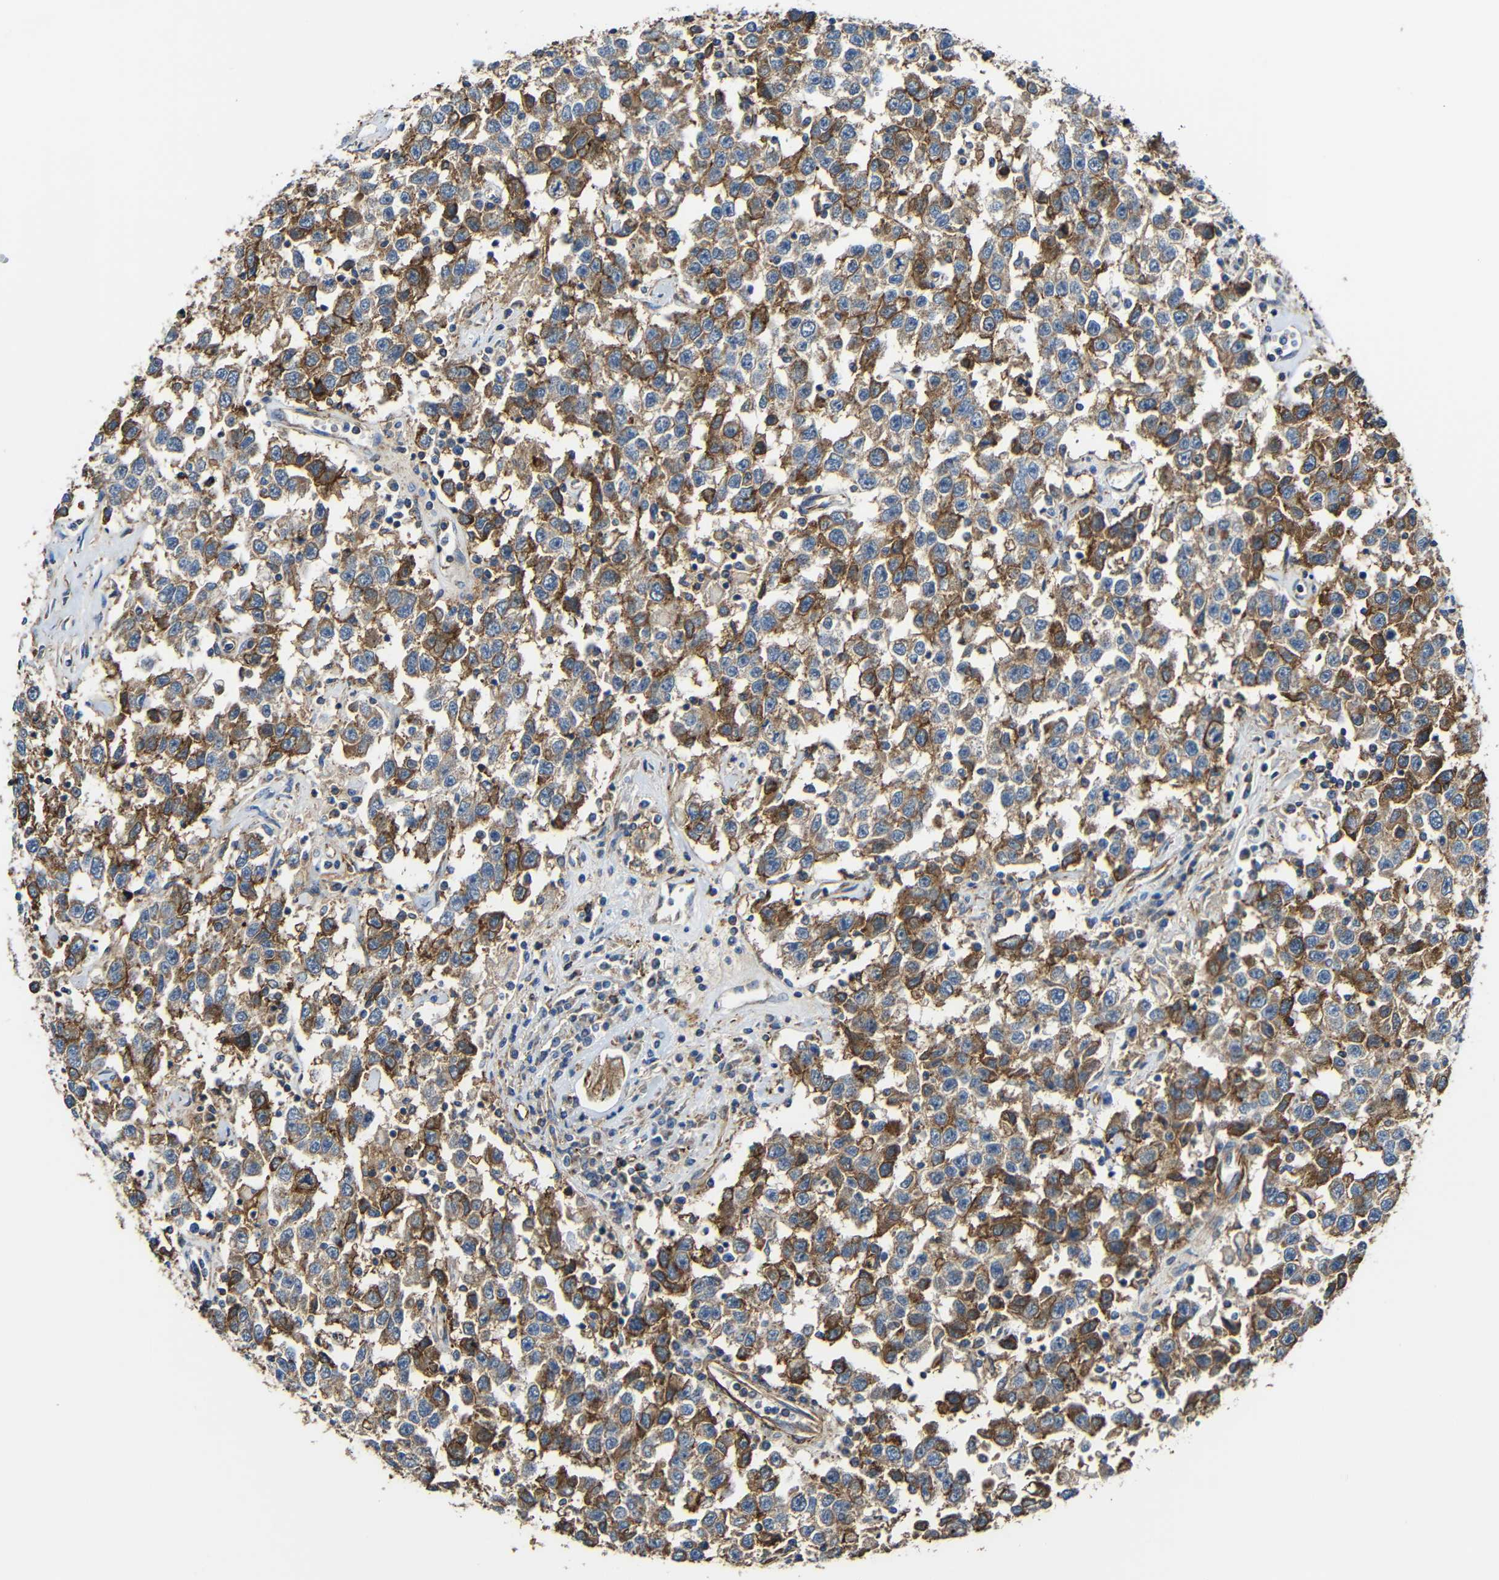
{"staining": {"intensity": "moderate", "quantity": ">75%", "location": "cytoplasmic/membranous"}, "tissue": "testis cancer", "cell_type": "Tumor cells", "image_type": "cancer", "snomed": [{"axis": "morphology", "description": "Seminoma, NOS"}, {"axis": "topography", "description": "Testis"}], "caption": "A medium amount of moderate cytoplasmic/membranous expression is seen in approximately >75% of tumor cells in testis cancer tissue.", "gene": "IGSF10", "patient": {"sex": "male", "age": 41}}